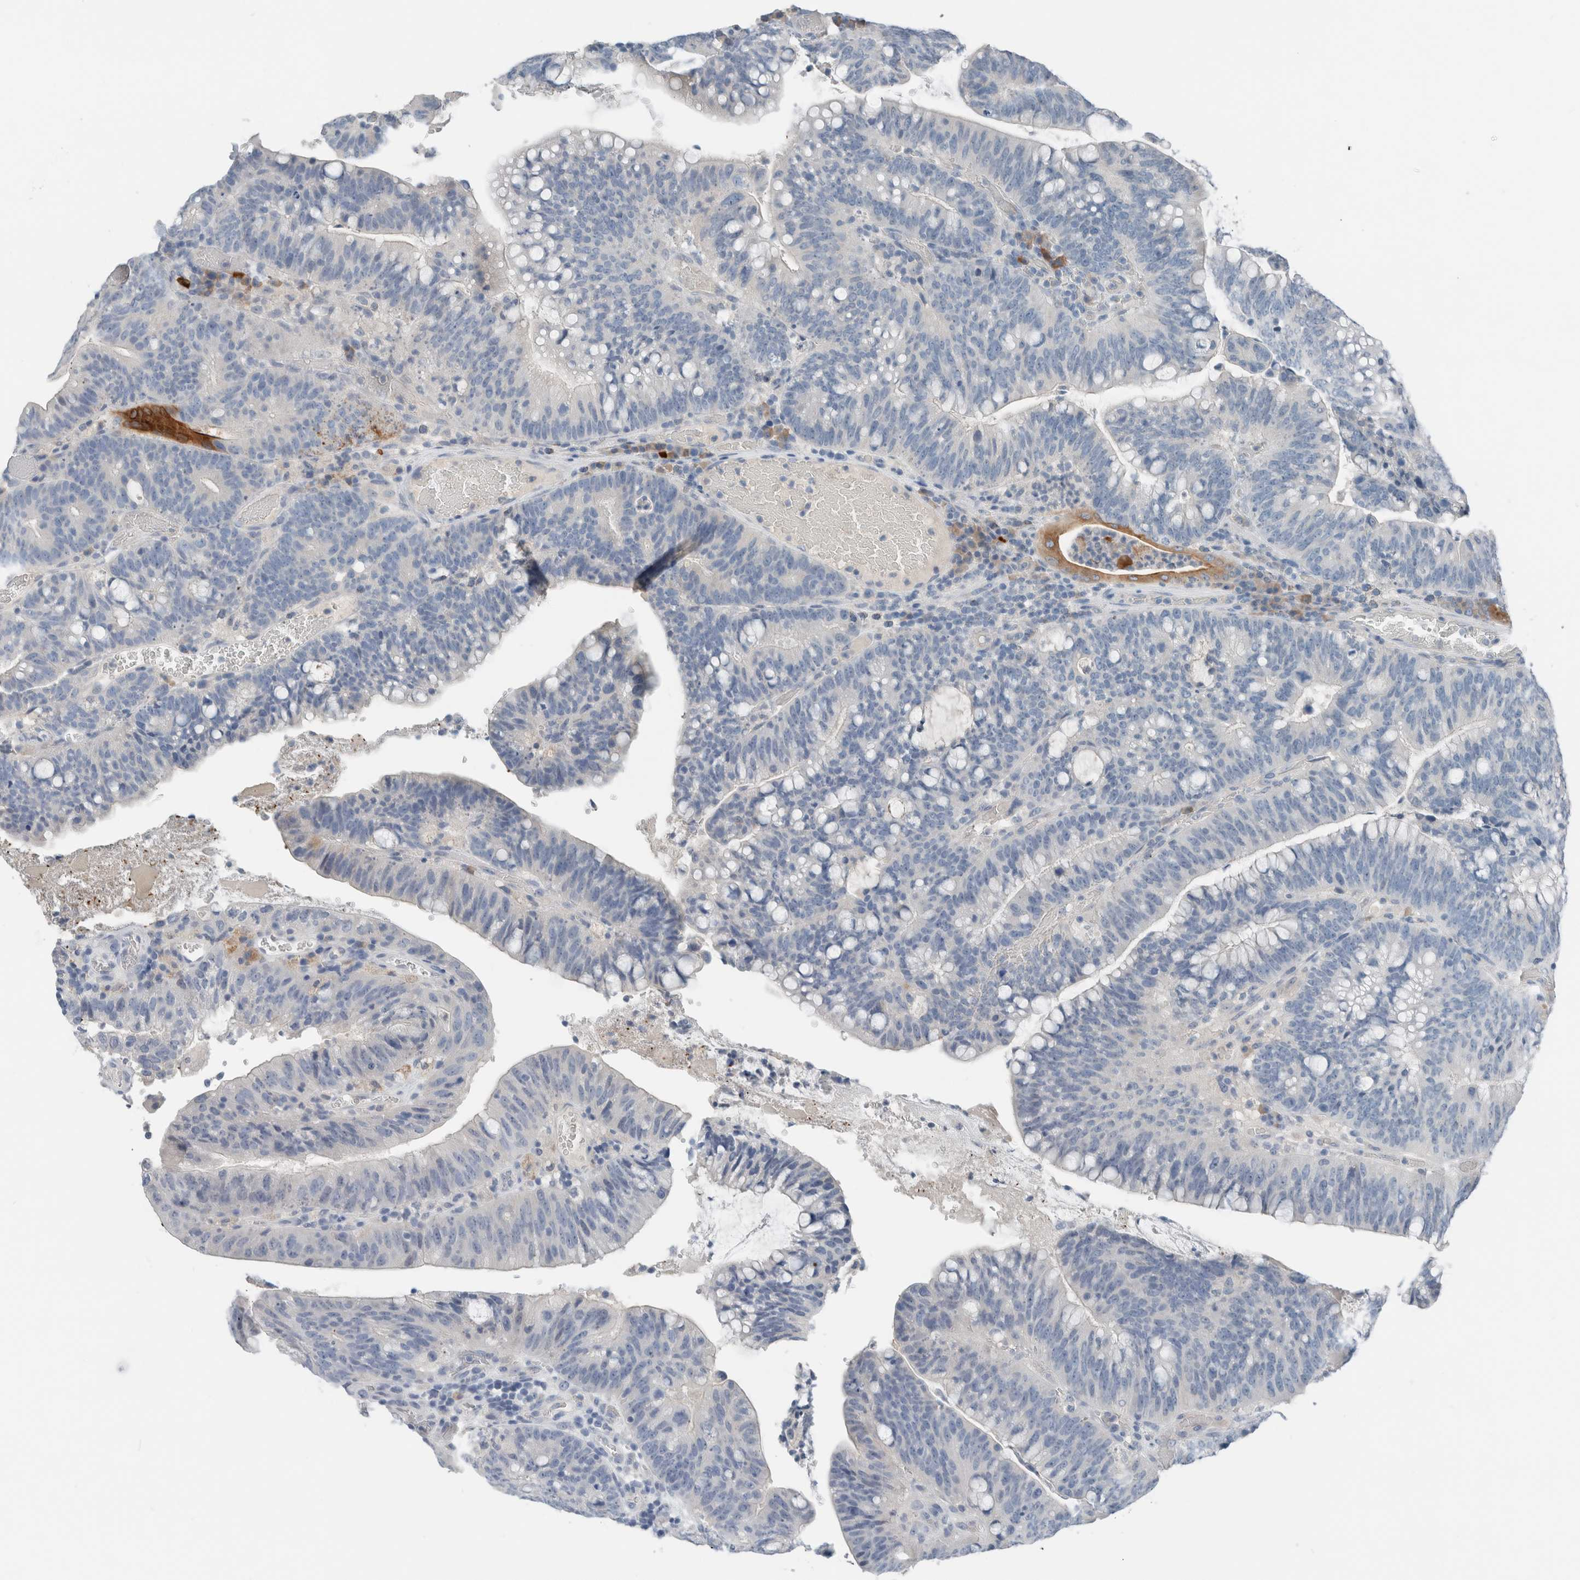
{"staining": {"intensity": "negative", "quantity": "none", "location": "none"}, "tissue": "colorectal cancer", "cell_type": "Tumor cells", "image_type": "cancer", "snomed": [{"axis": "morphology", "description": "Adenocarcinoma, NOS"}, {"axis": "topography", "description": "Colon"}], "caption": "This is an immunohistochemistry photomicrograph of human colorectal cancer. There is no expression in tumor cells.", "gene": "DUOX1", "patient": {"sex": "female", "age": 66}}